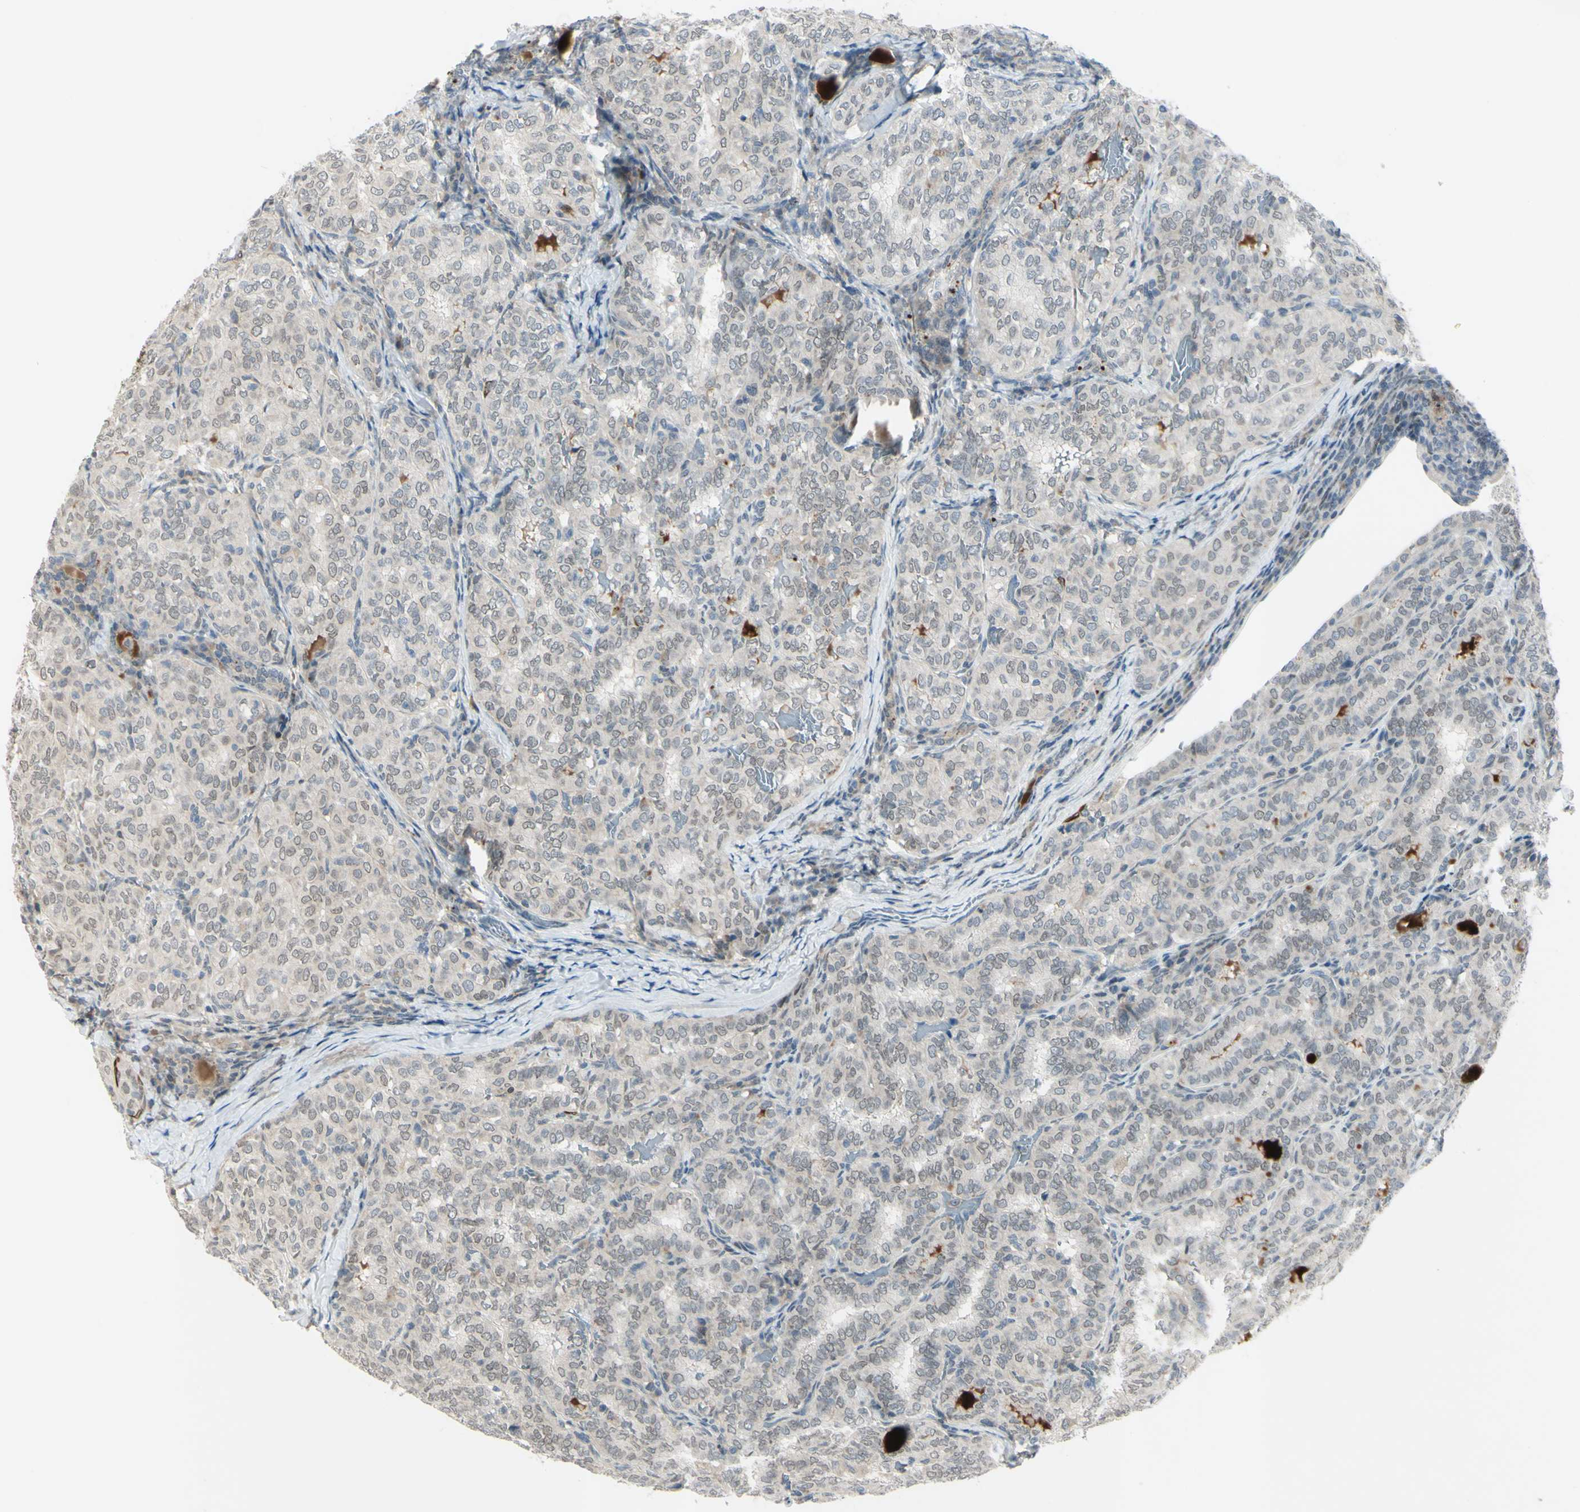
{"staining": {"intensity": "negative", "quantity": "none", "location": "none"}, "tissue": "thyroid cancer", "cell_type": "Tumor cells", "image_type": "cancer", "snomed": [{"axis": "morphology", "description": "Normal tissue, NOS"}, {"axis": "morphology", "description": "Papillary adenocarcinoma, NOS"}, {"axis": "topography", "description": "Thyroid gland"}], "caption": "The photomicrograph displays no staining of tumor cells in thyroid cancer.", "gene": "FGFR2", "patient": {"sex": "female", "age": 30}}